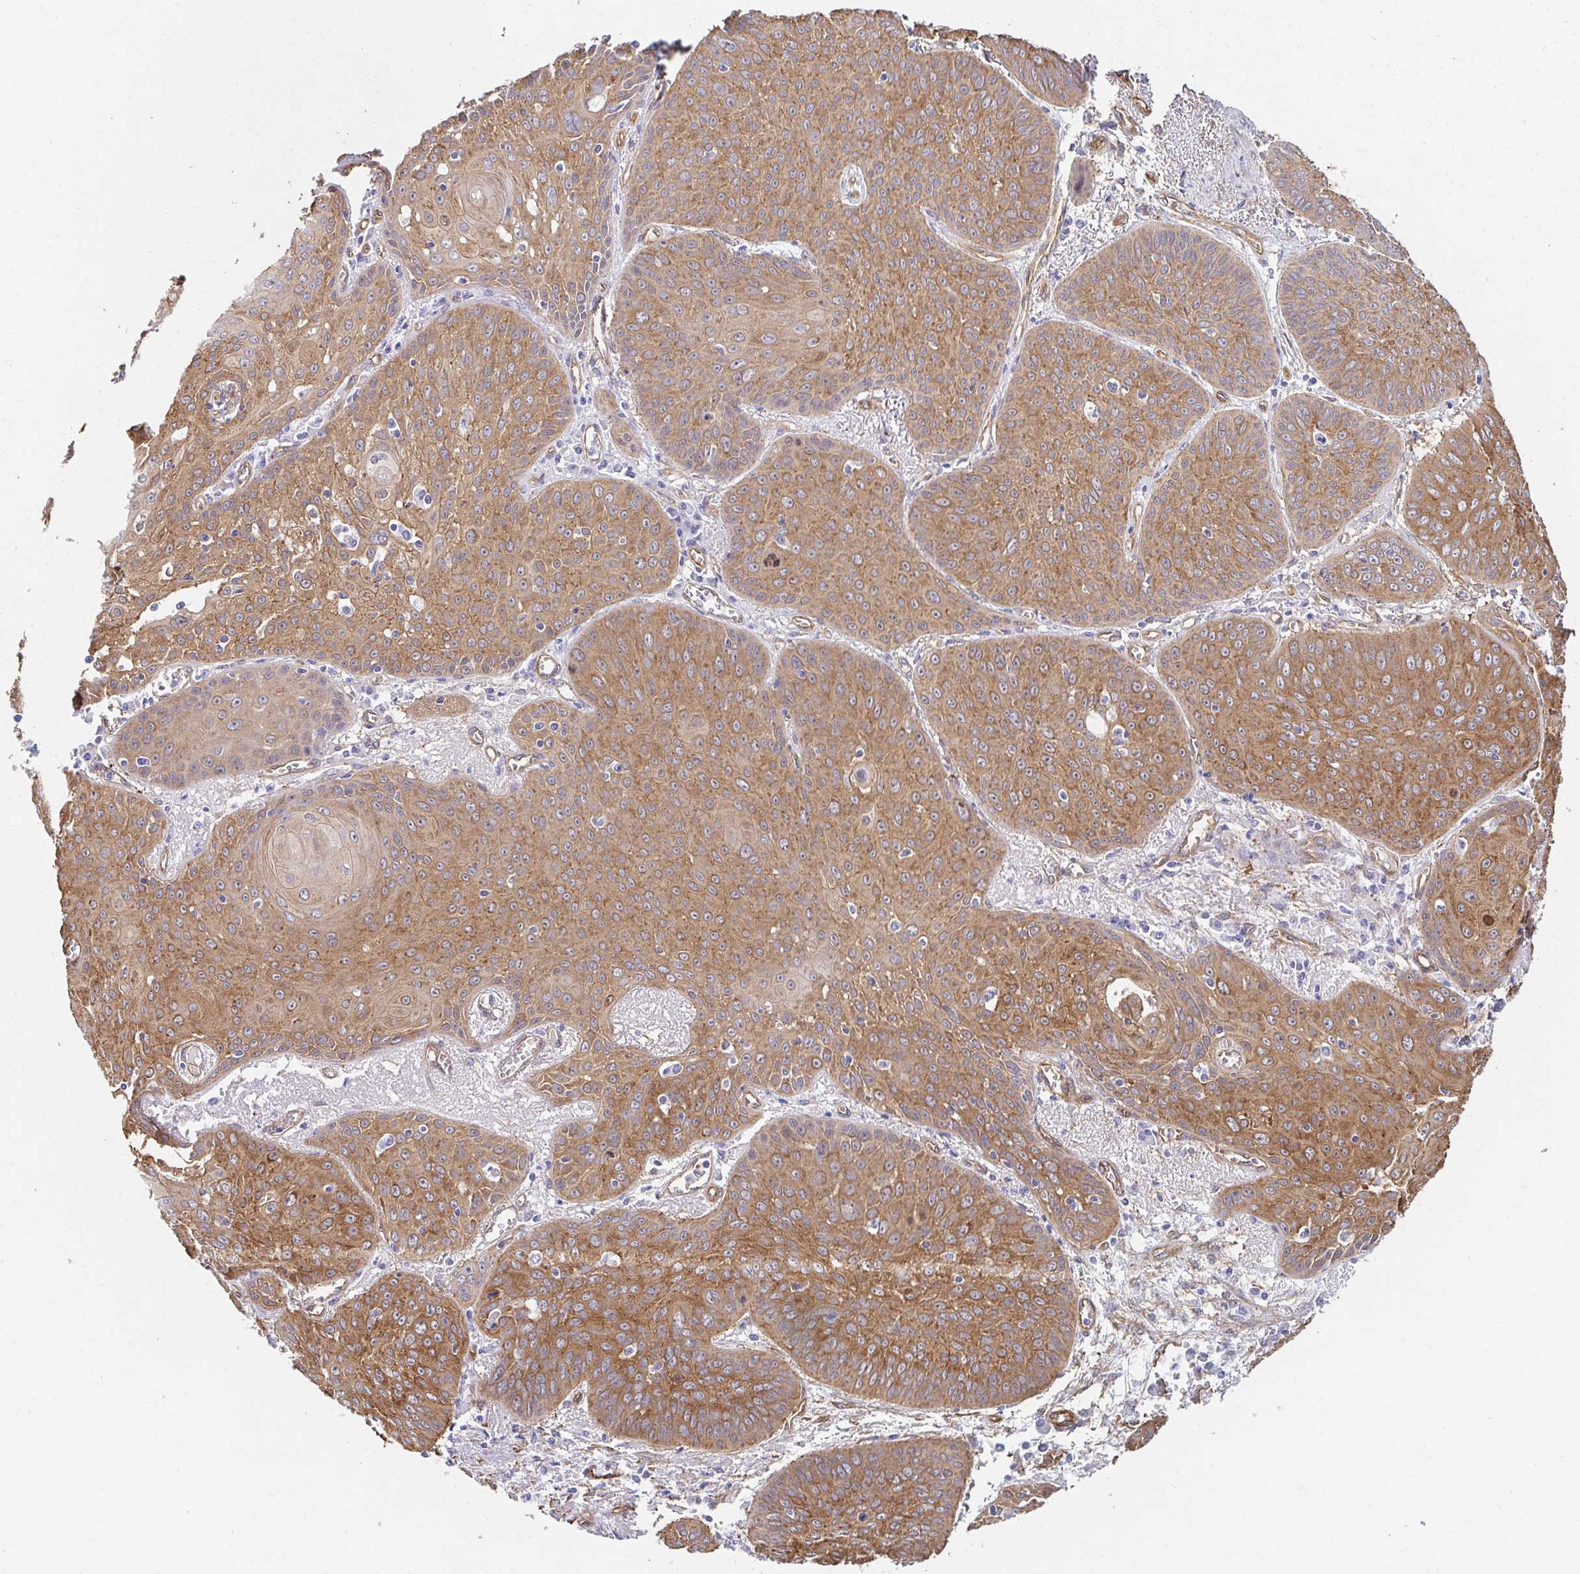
{"staining": {"intensity": "moderate", "quantity": ">75%", "location": "cytoplasmic/membranous"}, "tissue": "lung cancer", "cell_type": "Tumor cells", "image_type": "cancer", "snomed": [{"axis": "morphology", "description": "Squamous cell carcinoma, NOS"}, {"axis": "topography", "description": "Lung"}], "caption": "The image shows immunohistochemical staining of lung squamous cell carcinoma. There is moderate cytoplasmic/membranous expression is appreciated in approximately >75% of tumor cells.", "gene": "CTTN", "patient": {"sex": "male", "age": 74}}